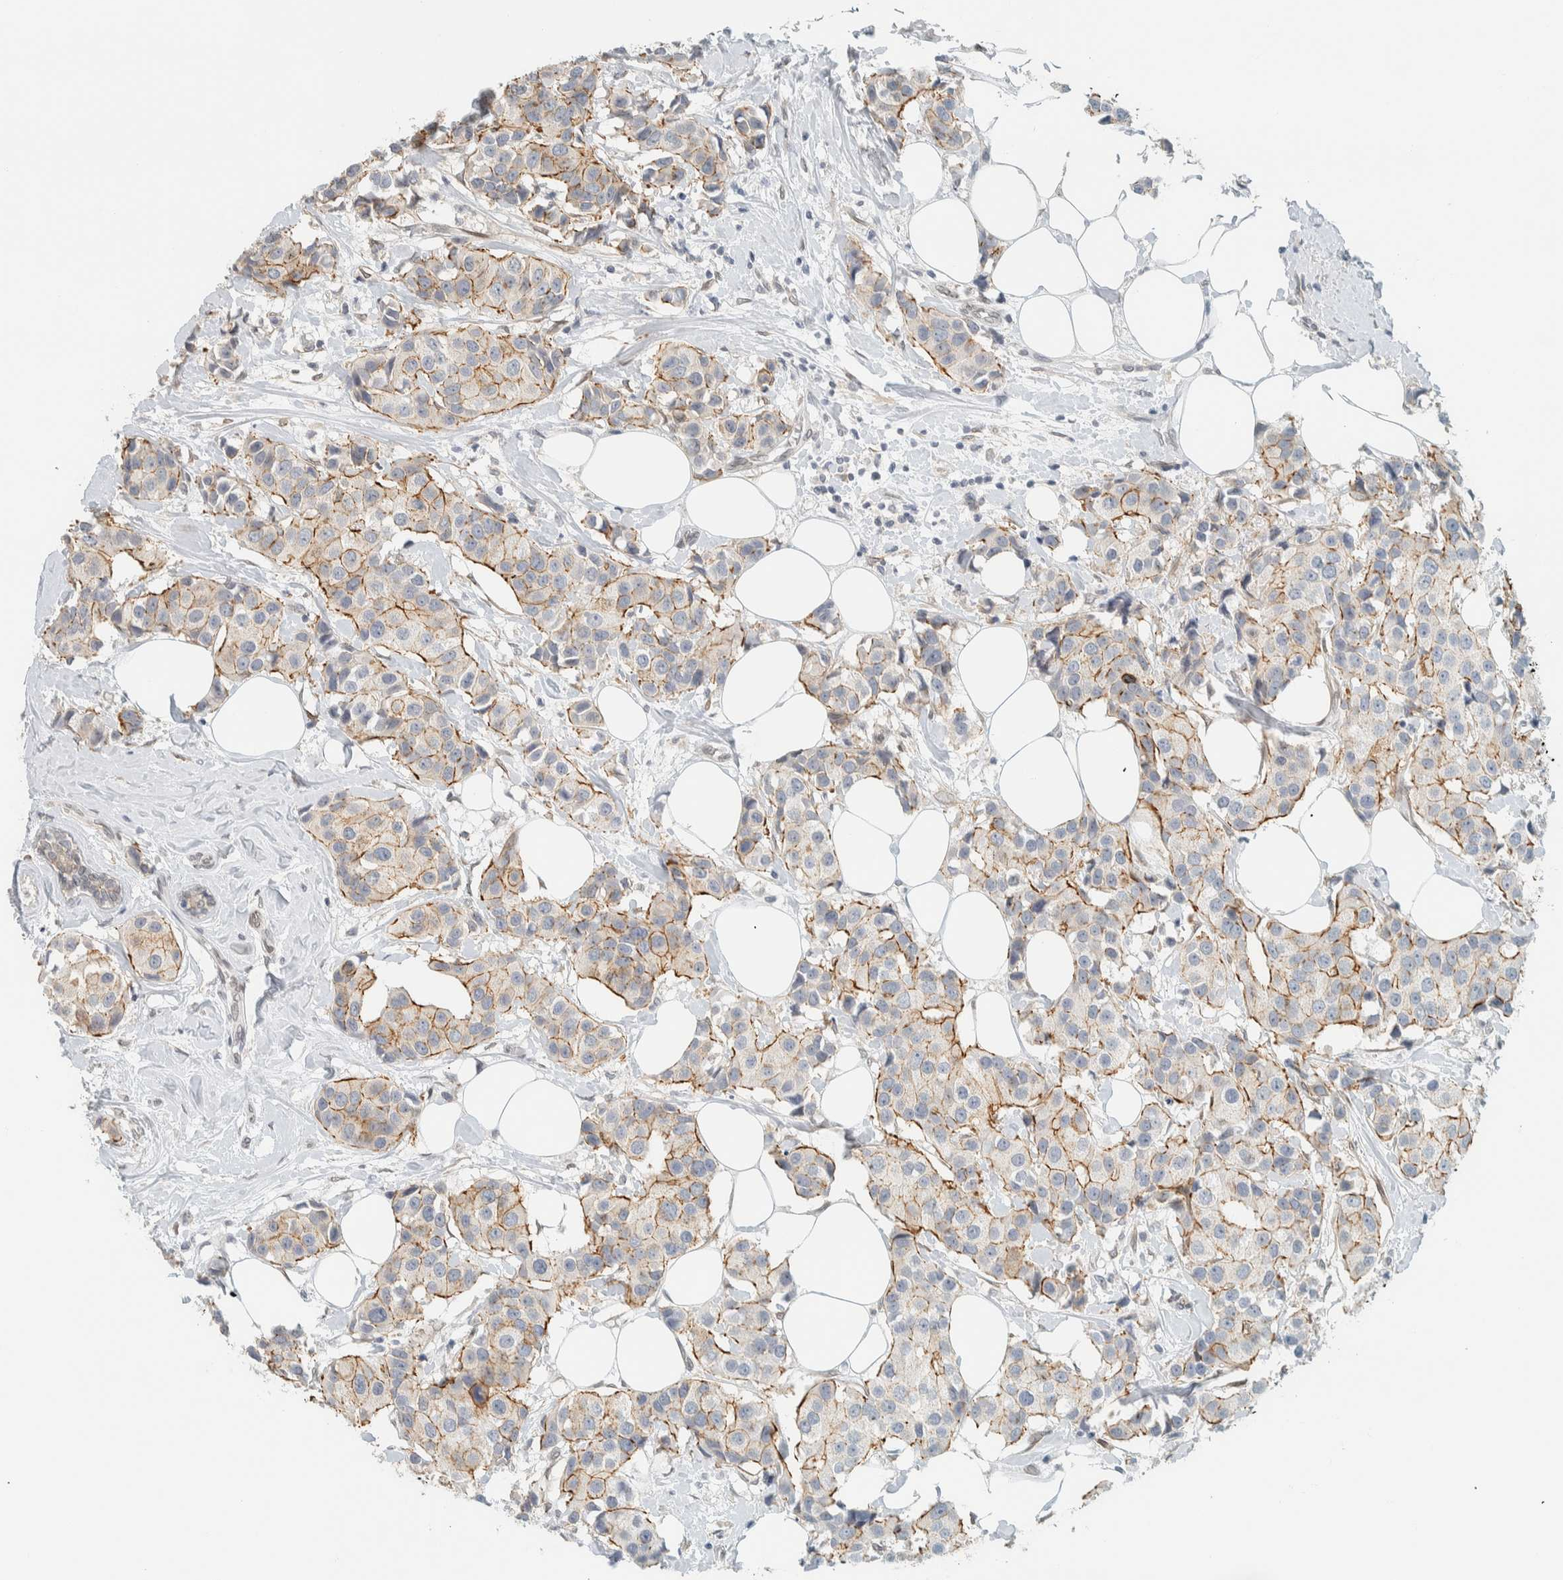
{"staining": {"intensity": "moderate", "quantity": "<25%", "location": "cytoplasmic/membranous"}, "tissue": "breast cancer", "cell_type": "Tumor cells", "image_type": "cancer", "snomed": [{"axis": "morphology", "description": "Normal tissue, NOS"}, {"axis": "morphology", "description": "Duct carcinoma"}, {"axis": "topography", "description": "Breast"}], "caption": "Immunohistochemical staining of breast intraductal carcinoma demonstrates moderate cytoplasmic/membranous protein expression in about <25% of tumor cells.", "gene": "C1QTNF12", "patient": {"sex": "female", "age": 39}}